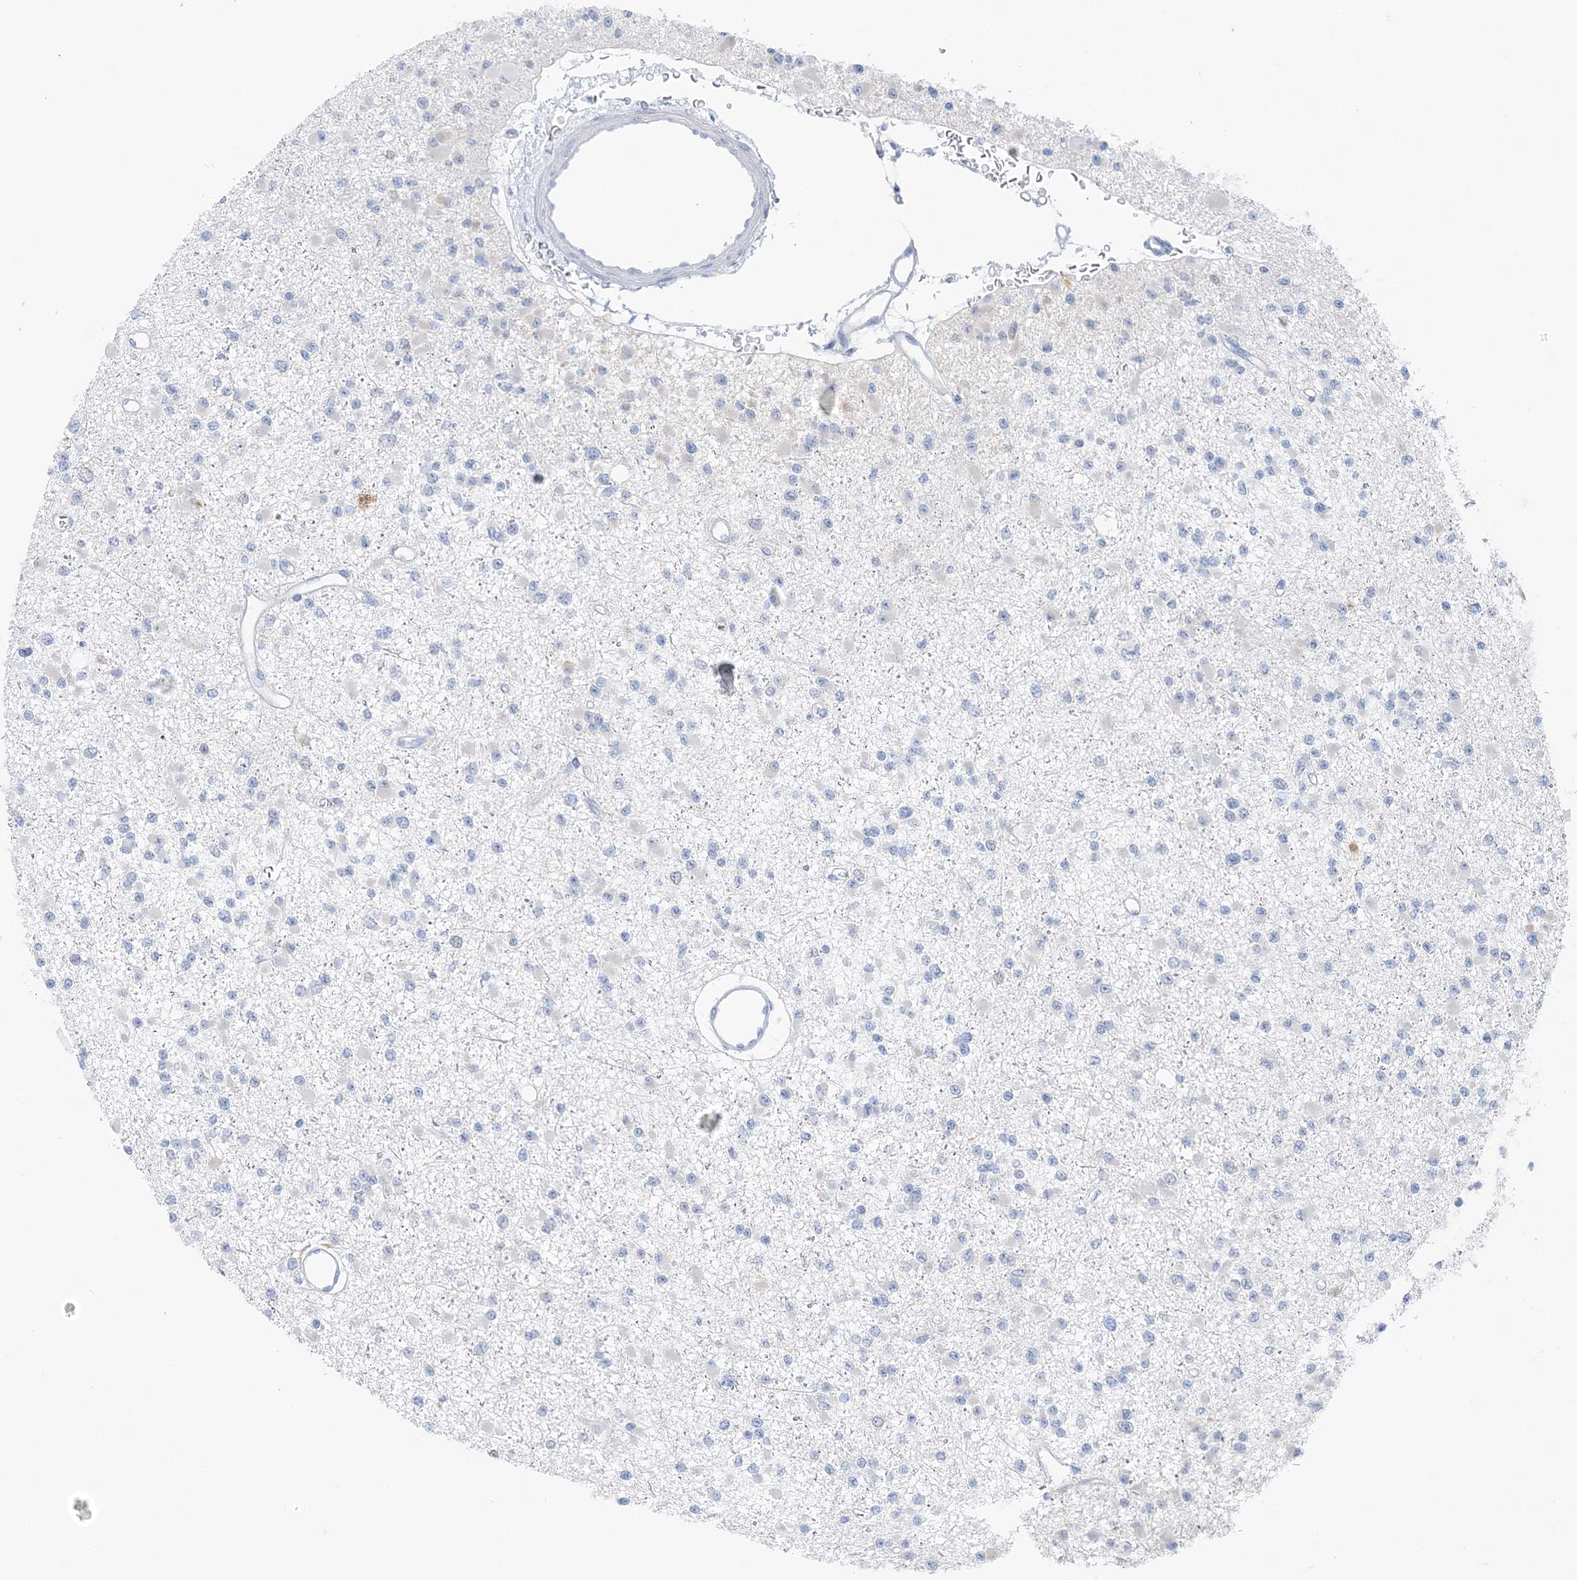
{"staining": {"intensity": "negative", "quantity": "none", "location": "none"}, "tissue": "glioma", "cell_type": "Tumor cells", "image_type": "cancer", "snomed": [{"axis": "morphology", "description": "Glioma, malignant, Low grade"}, {"axis": "topography", "description": "Brain"}], "caption": "There is no significant expression in tumor cells of malignant low-grade glioma. The staining is performed using DAB (3,3'-diaminobenzidine) brown chromogen with nuclei counter-stained in using hematoxylin.", "gene": "HMGCS1", "patient": {"sex": "female", "age": 22}}